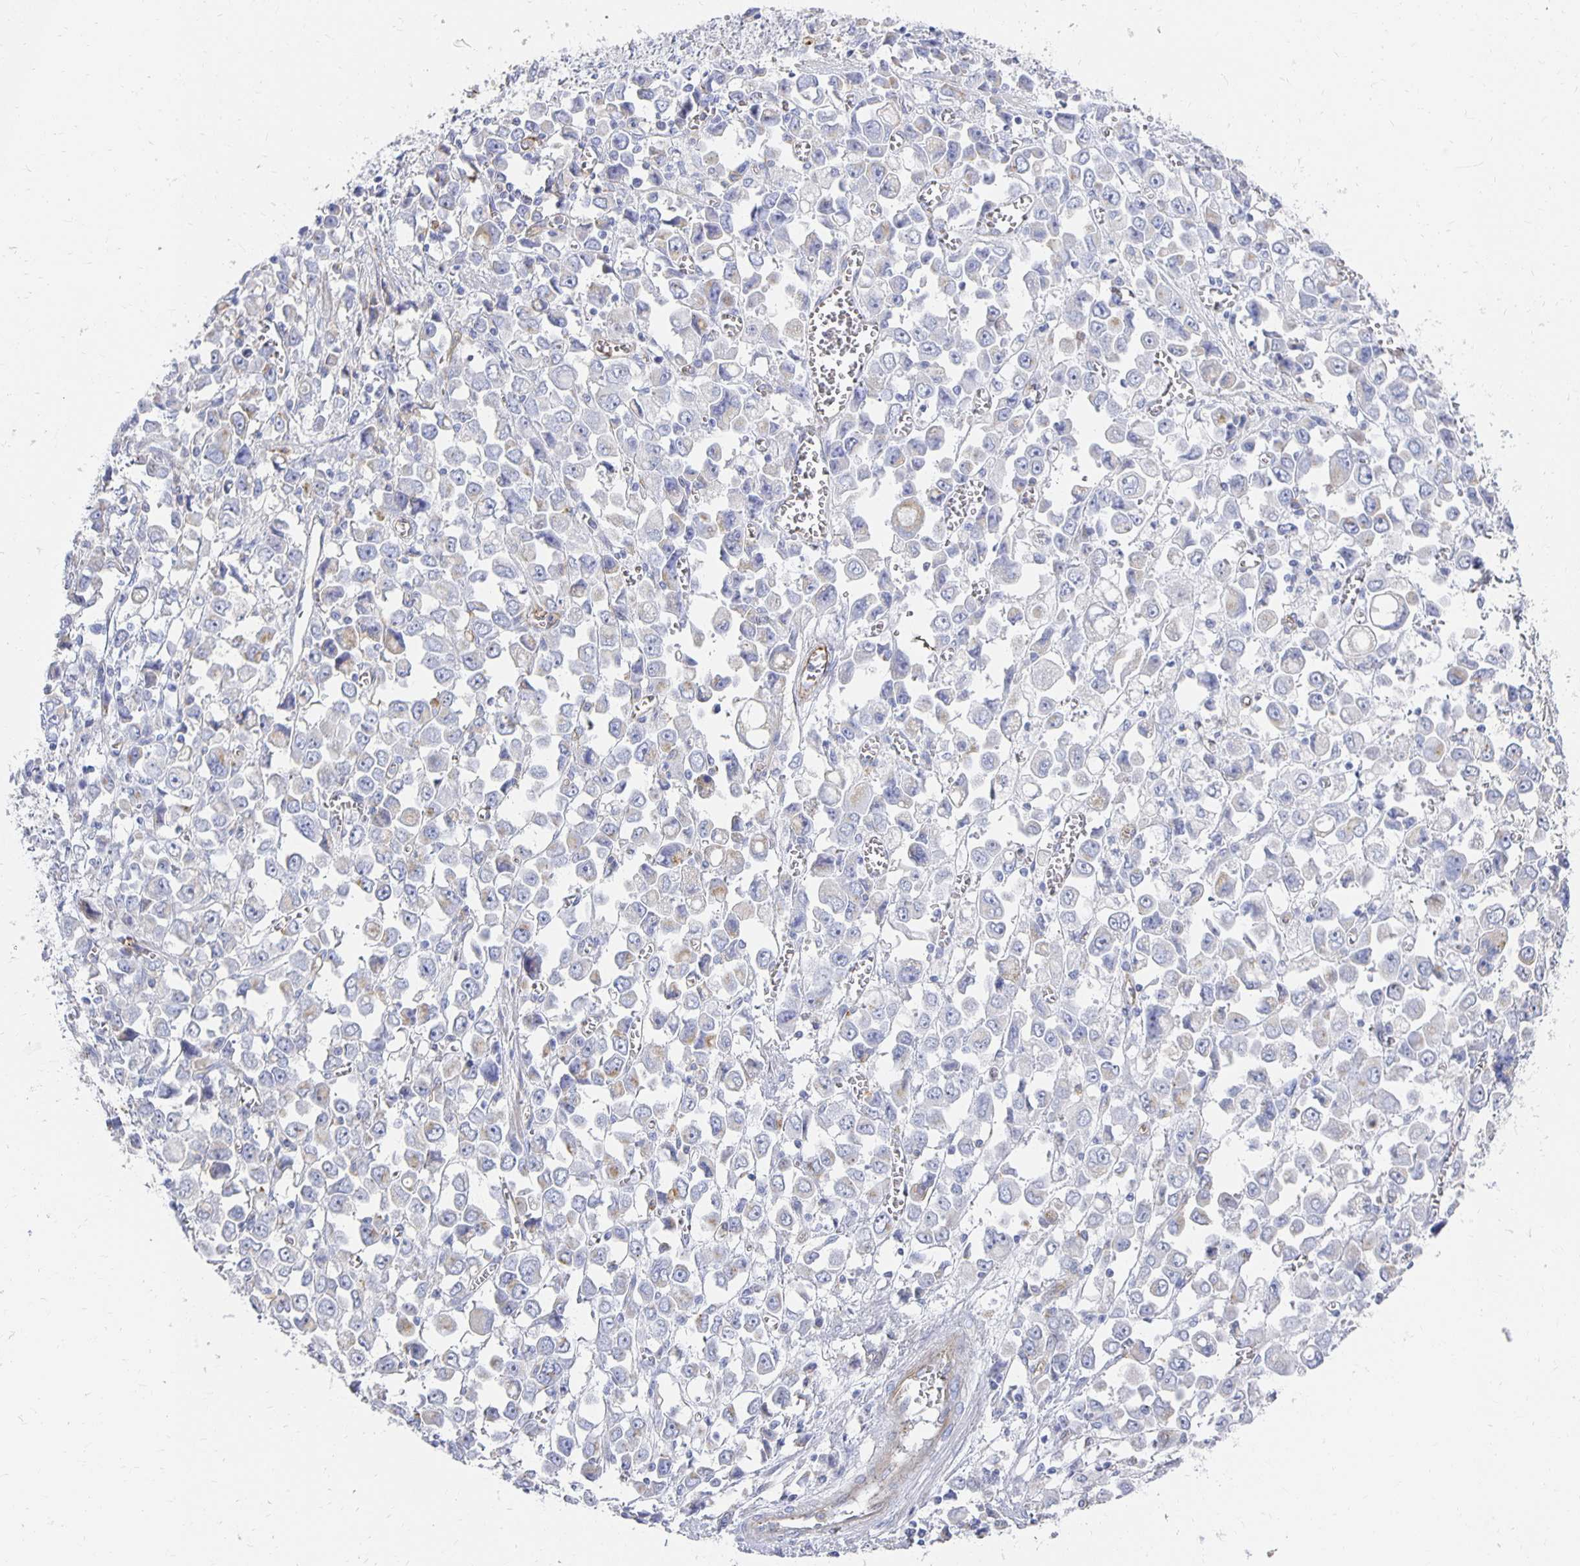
{"staining": {"intensity": "weak", "quantity": "<25%", "location": "cytoplasmic/membranous"}, "tissue": "stomach cancer", "cell_type": "Tumor cells", "image_type": "cancer", "snomed": [{"axis": "morphology", "description": "Adenocarcinoma, NOS"}, {"axis": "topography", "description": "Stomach, upper"}], "caption": "A photomicrograph of stomach adenocarcinoma stained for a protein reveals no brown staining in tumor cells.", "gene": "TAAR1", "patient": {"sex": "male", "age": 70}}